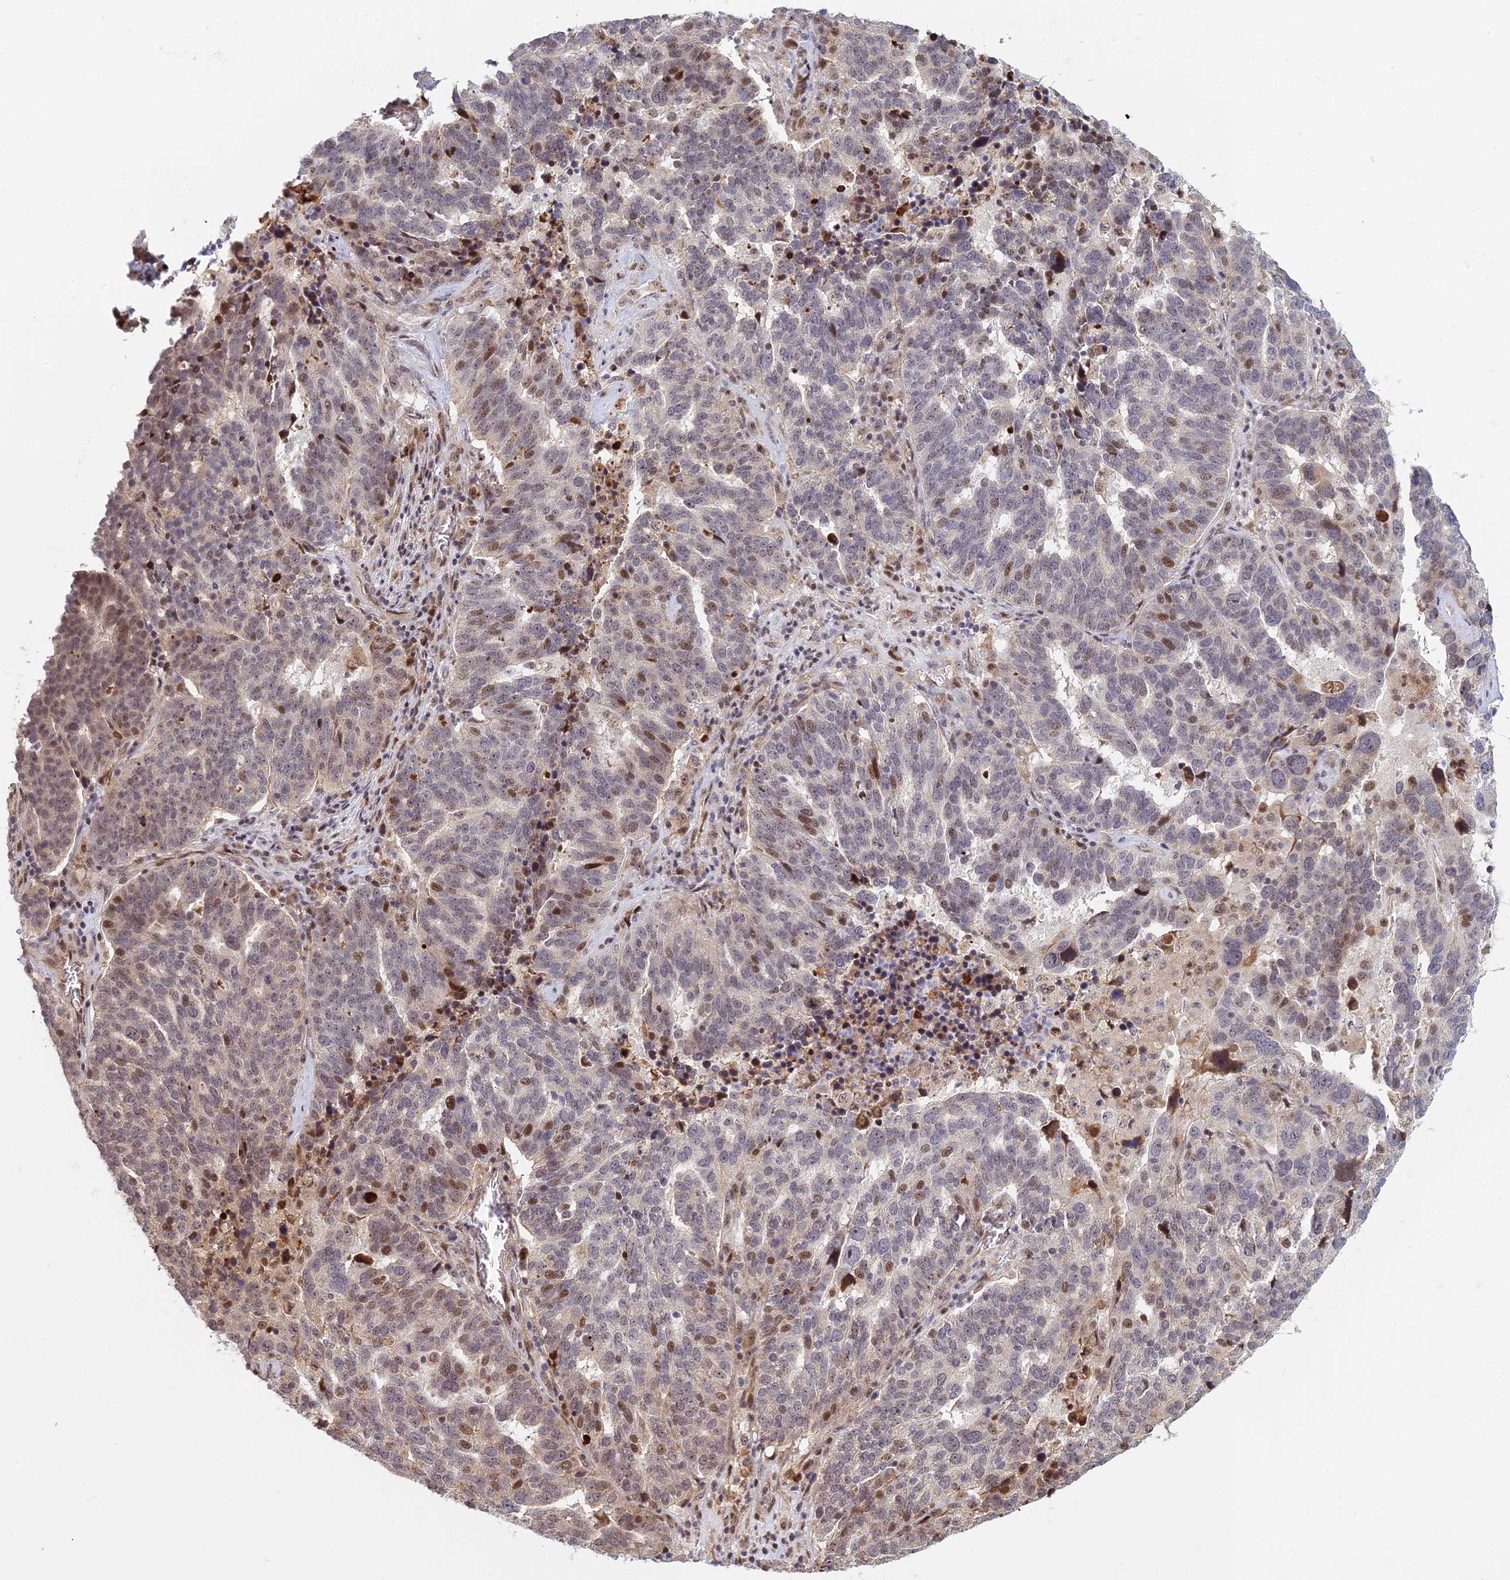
{"staining": {"intensity": "moderate", "quantity": "<25%", "location": "nuclear"}, "tissue": "ovarian cancer", "cell_type": "Tumor cells", "image_type": "cancer", "snomed": [{"axis": "morphology", "description": "Cystadenocarcinoma, serous, NOS"}, {"axis": "topography", "description": "Ovary"}], "caption": "Ovarian serous cystadenocarcinoma stained with a protein marker demonstrates moderate staining in tumor cells.", "gene": "UFSP2", "patient": {"sex": "female", "age": 59}}